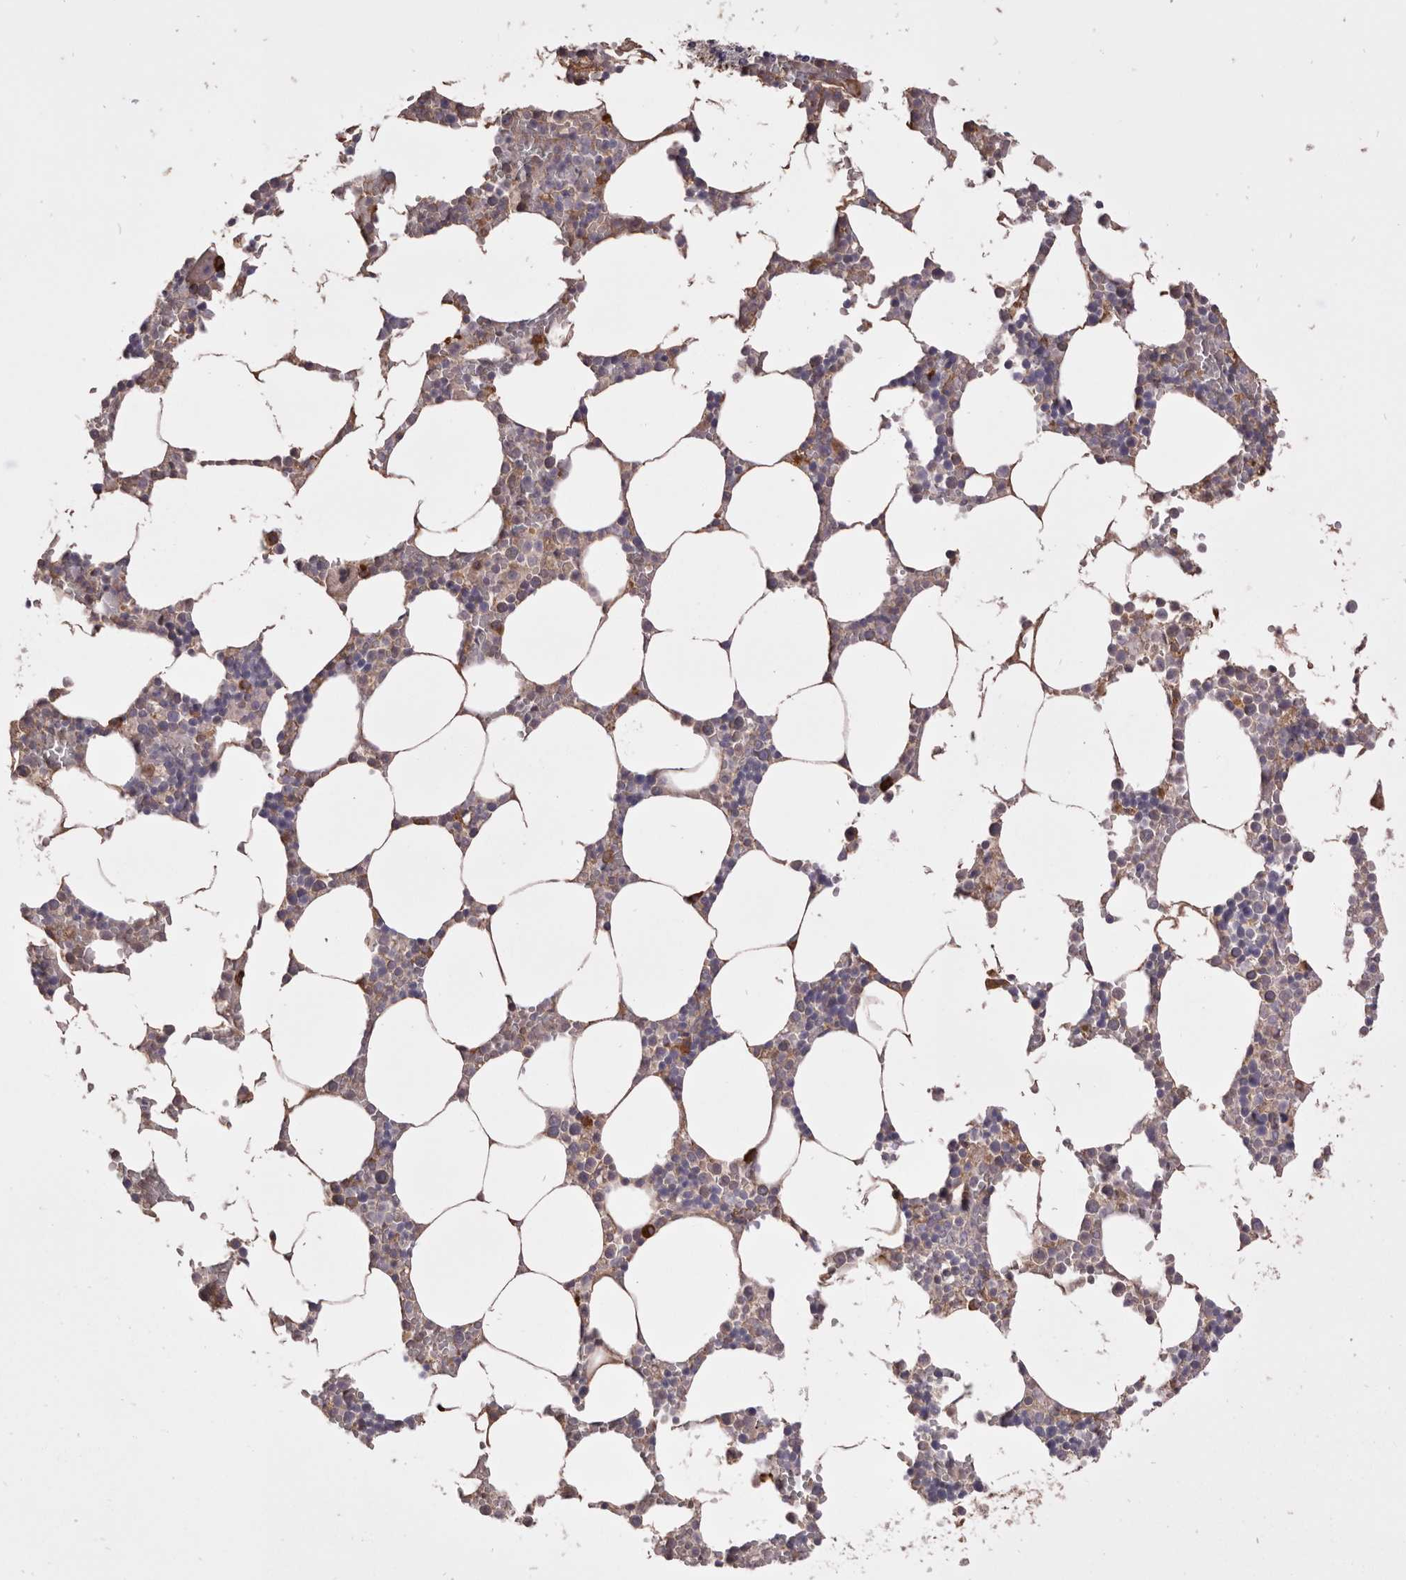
{"staining": {"intensity": "strong", "quantity": "<25%", "location": "cytoplasmic/membranous"}, "tissue": "bone marrow", "cell_type": "Hematopoietic cells", "image_type": "normal", "snomed": [{"axis": "morphology", "description": "Normal tissue, NOS"}, {"axis": "topography", "description": "Bone marrow"}], "caption": "Hematopoietic cells reveal medium levels of strong cytoplasmic/membranous staining in approximately <25% of cells in normal human bone marrow.", "gene": "HCAR2", "patient": {"sex": "male", "age": 70}}